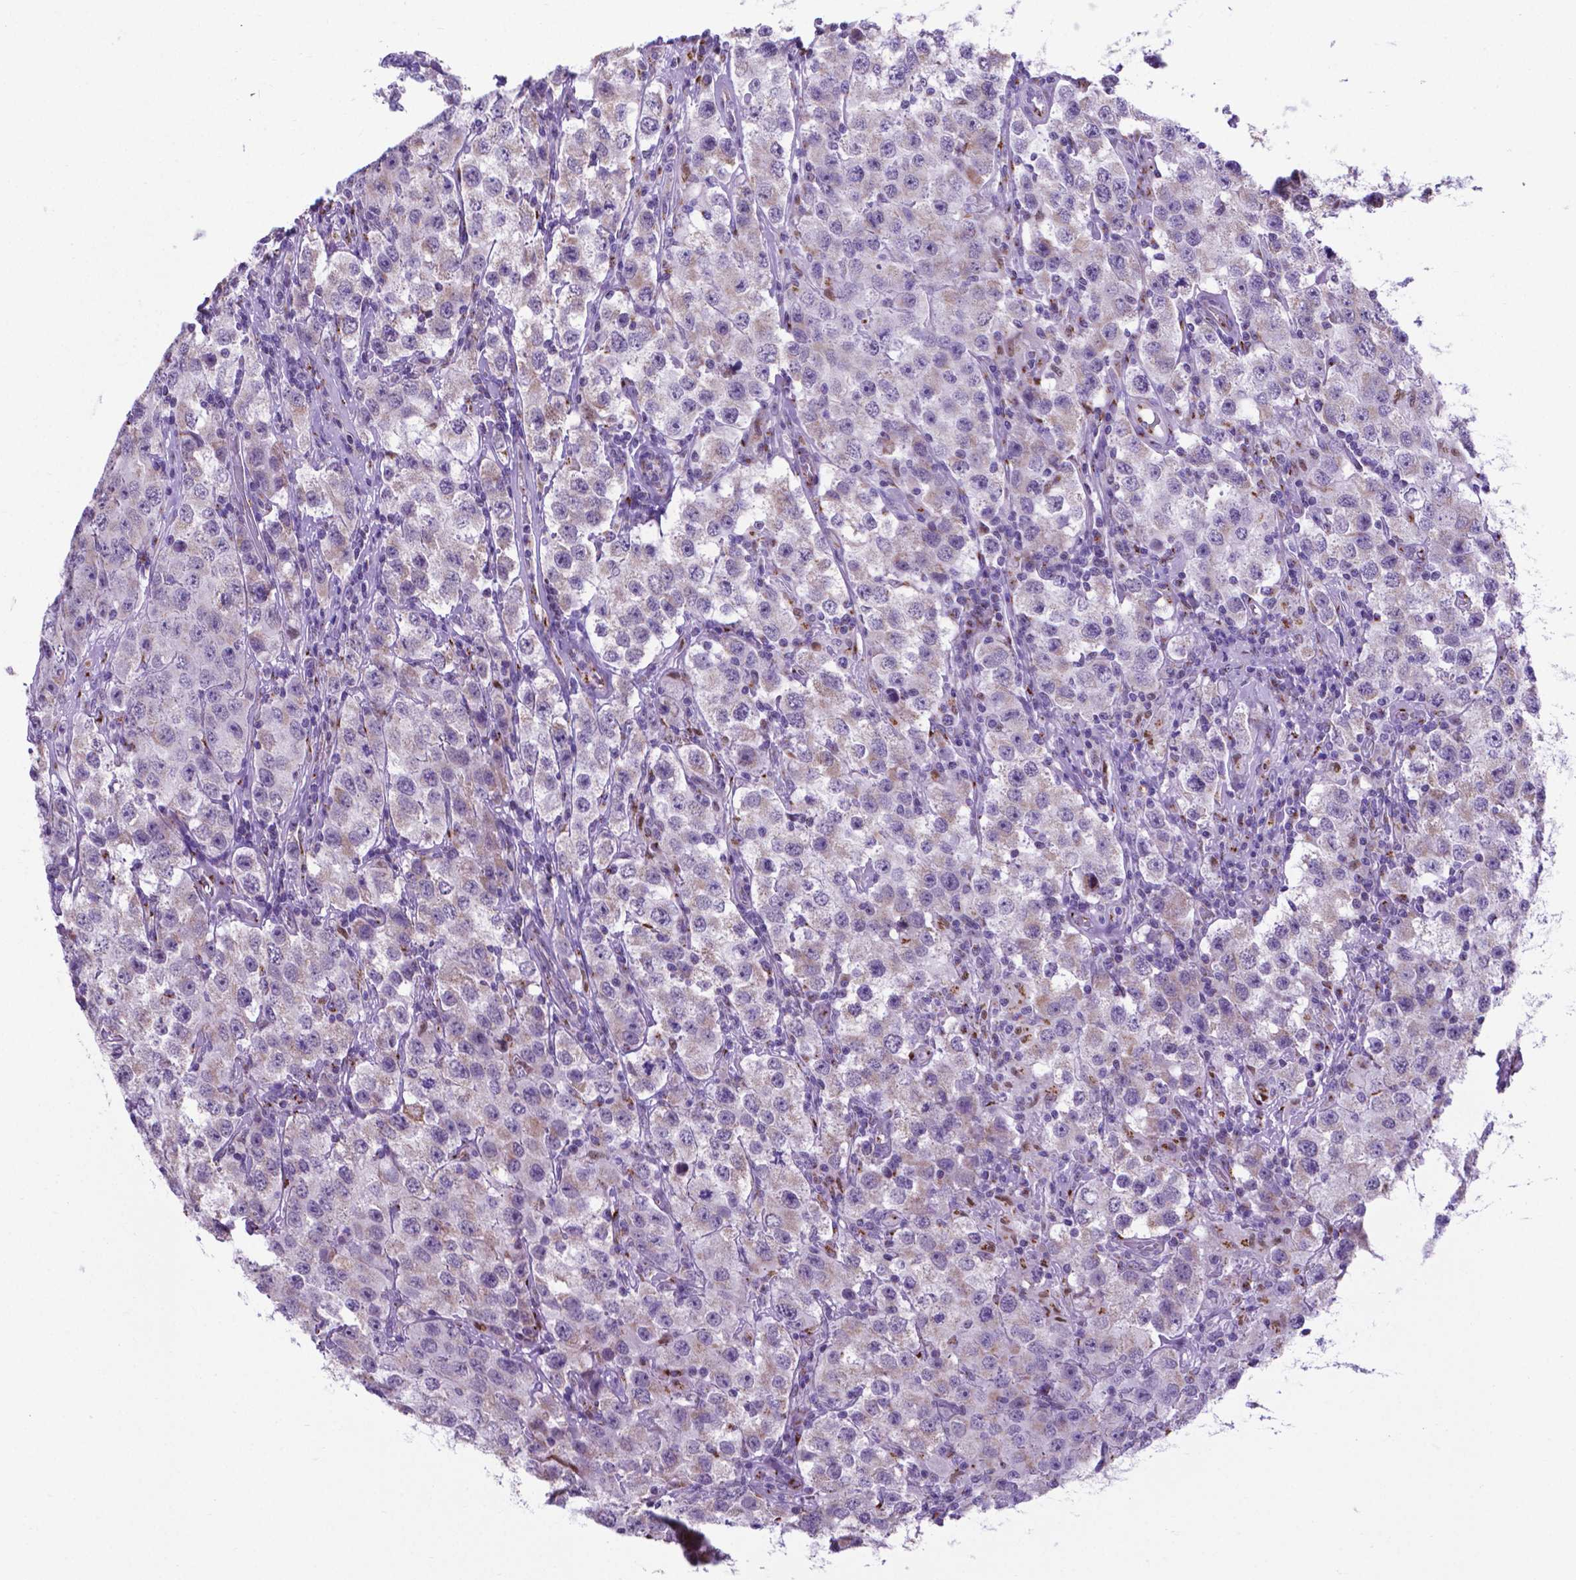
{"staining": {"intensity": "weak", "quantity": "<25%", "location": "cytoplasmic/membranous"}, "tissue": "testis cancer", "cell_type": "Tumor cells", "image_type": "cancer", "snomed": [{"axis": "morphology", "description": "Seminoma, NOS"}, {"axis": "topography", "description": "Testis"}], "caption": "IHC histopathology image of human seminoma (testis) stained for a protein (brown), which displays no expression in tumor cells.", "gene": "MRPL10", "patient": {"sex": "male", "age": 52}}